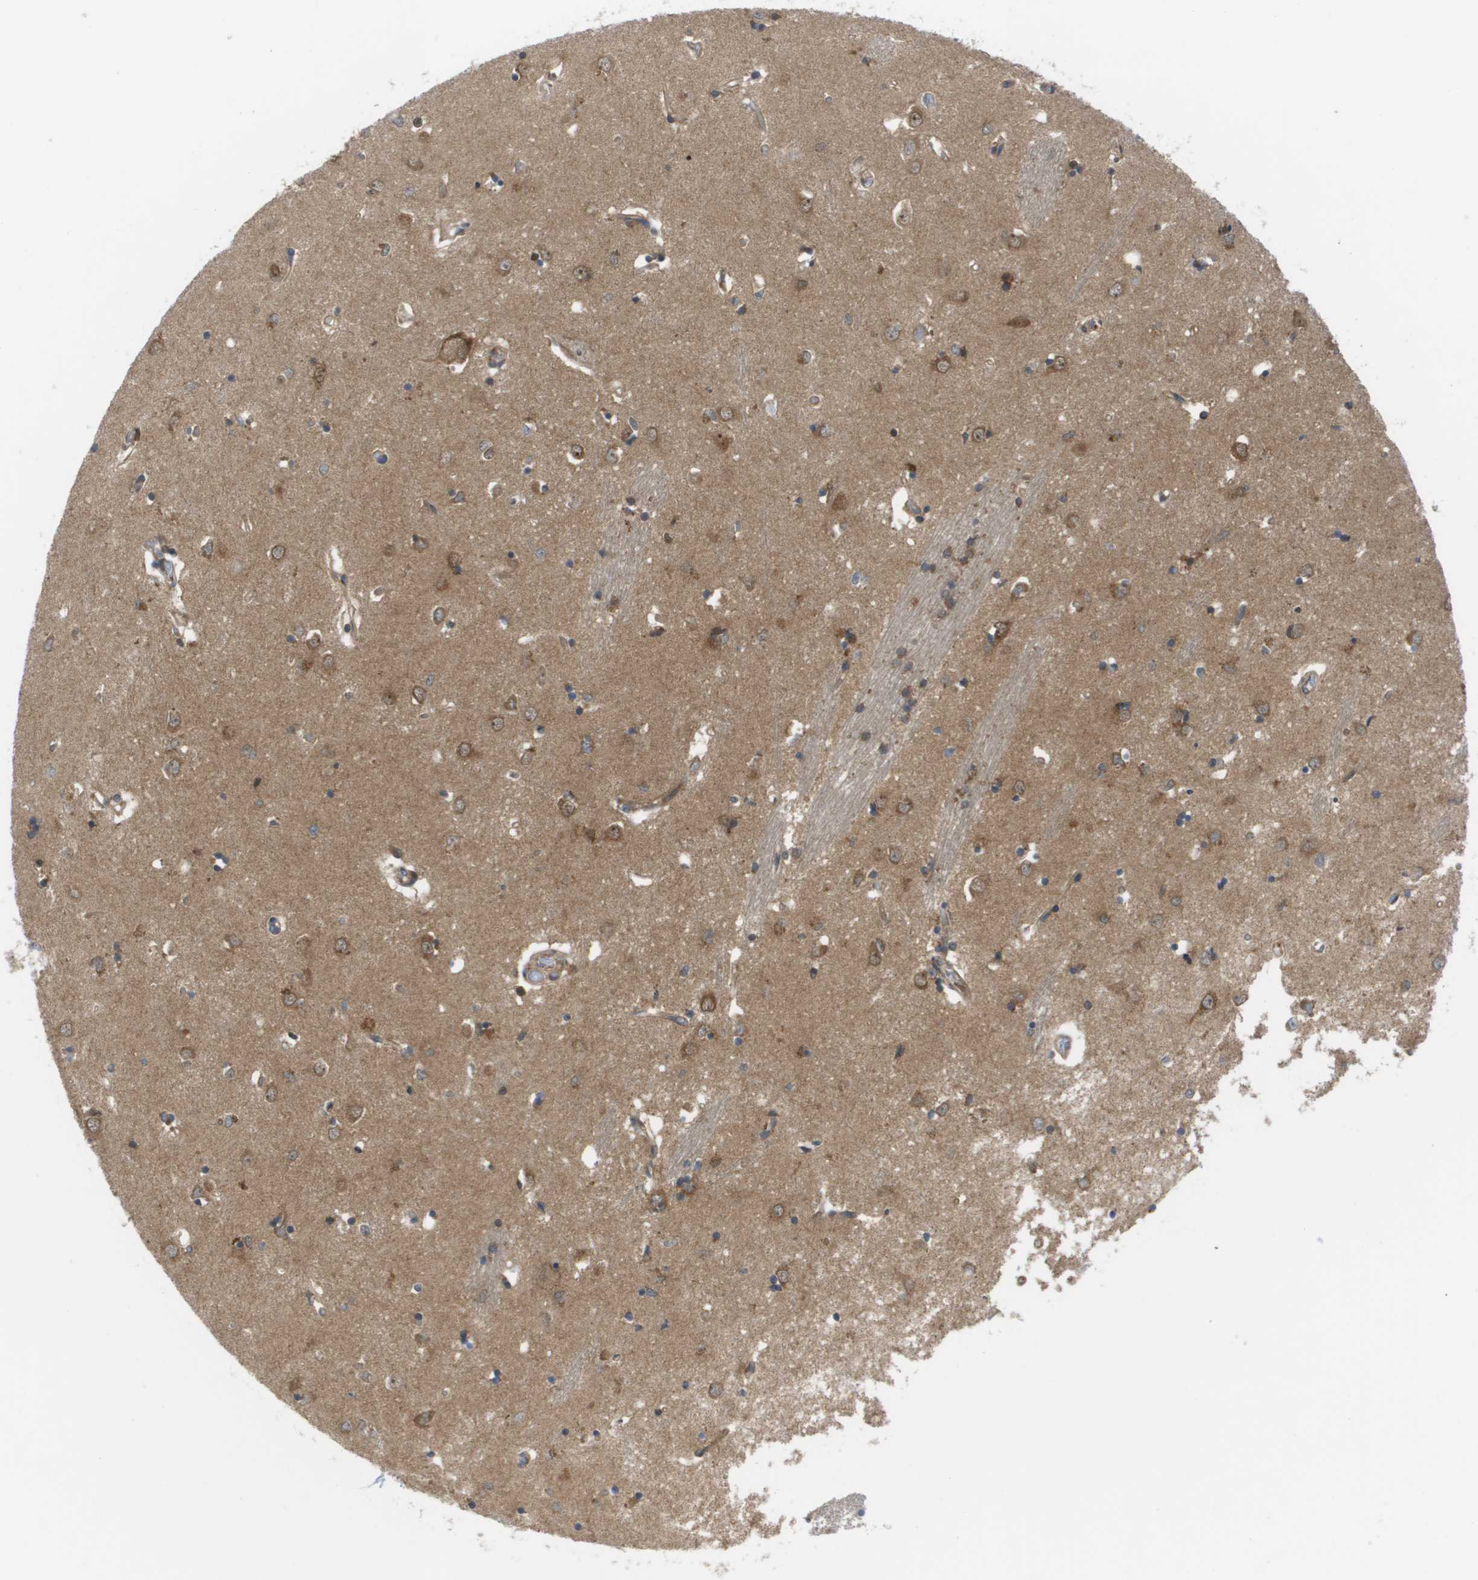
{"staining": {"intensity": "moderate", "quantity": "25%-75%", "location": "cytoplasmic/membranous"}, "tissue": "caudate", "cell_type": "Glial cells", "image_type": "normal", "snomed": [{"axis": "morphology", "description": "Normal tissue, NOS"}, {"axis": "topography", "description": "Lateral ventricle wall"}], "caption": "A medium amount of moderate cytoplasmic/membranous positivity is identified in about 25%-75% of glial cells in normal caudate. The staining is performed using DAB brown chromogen to label protein expression. The nuclei are counter-stained blue using hematoxylin.", "gene": "FIS1", "patient": {"sex": "female", "age": 19}}